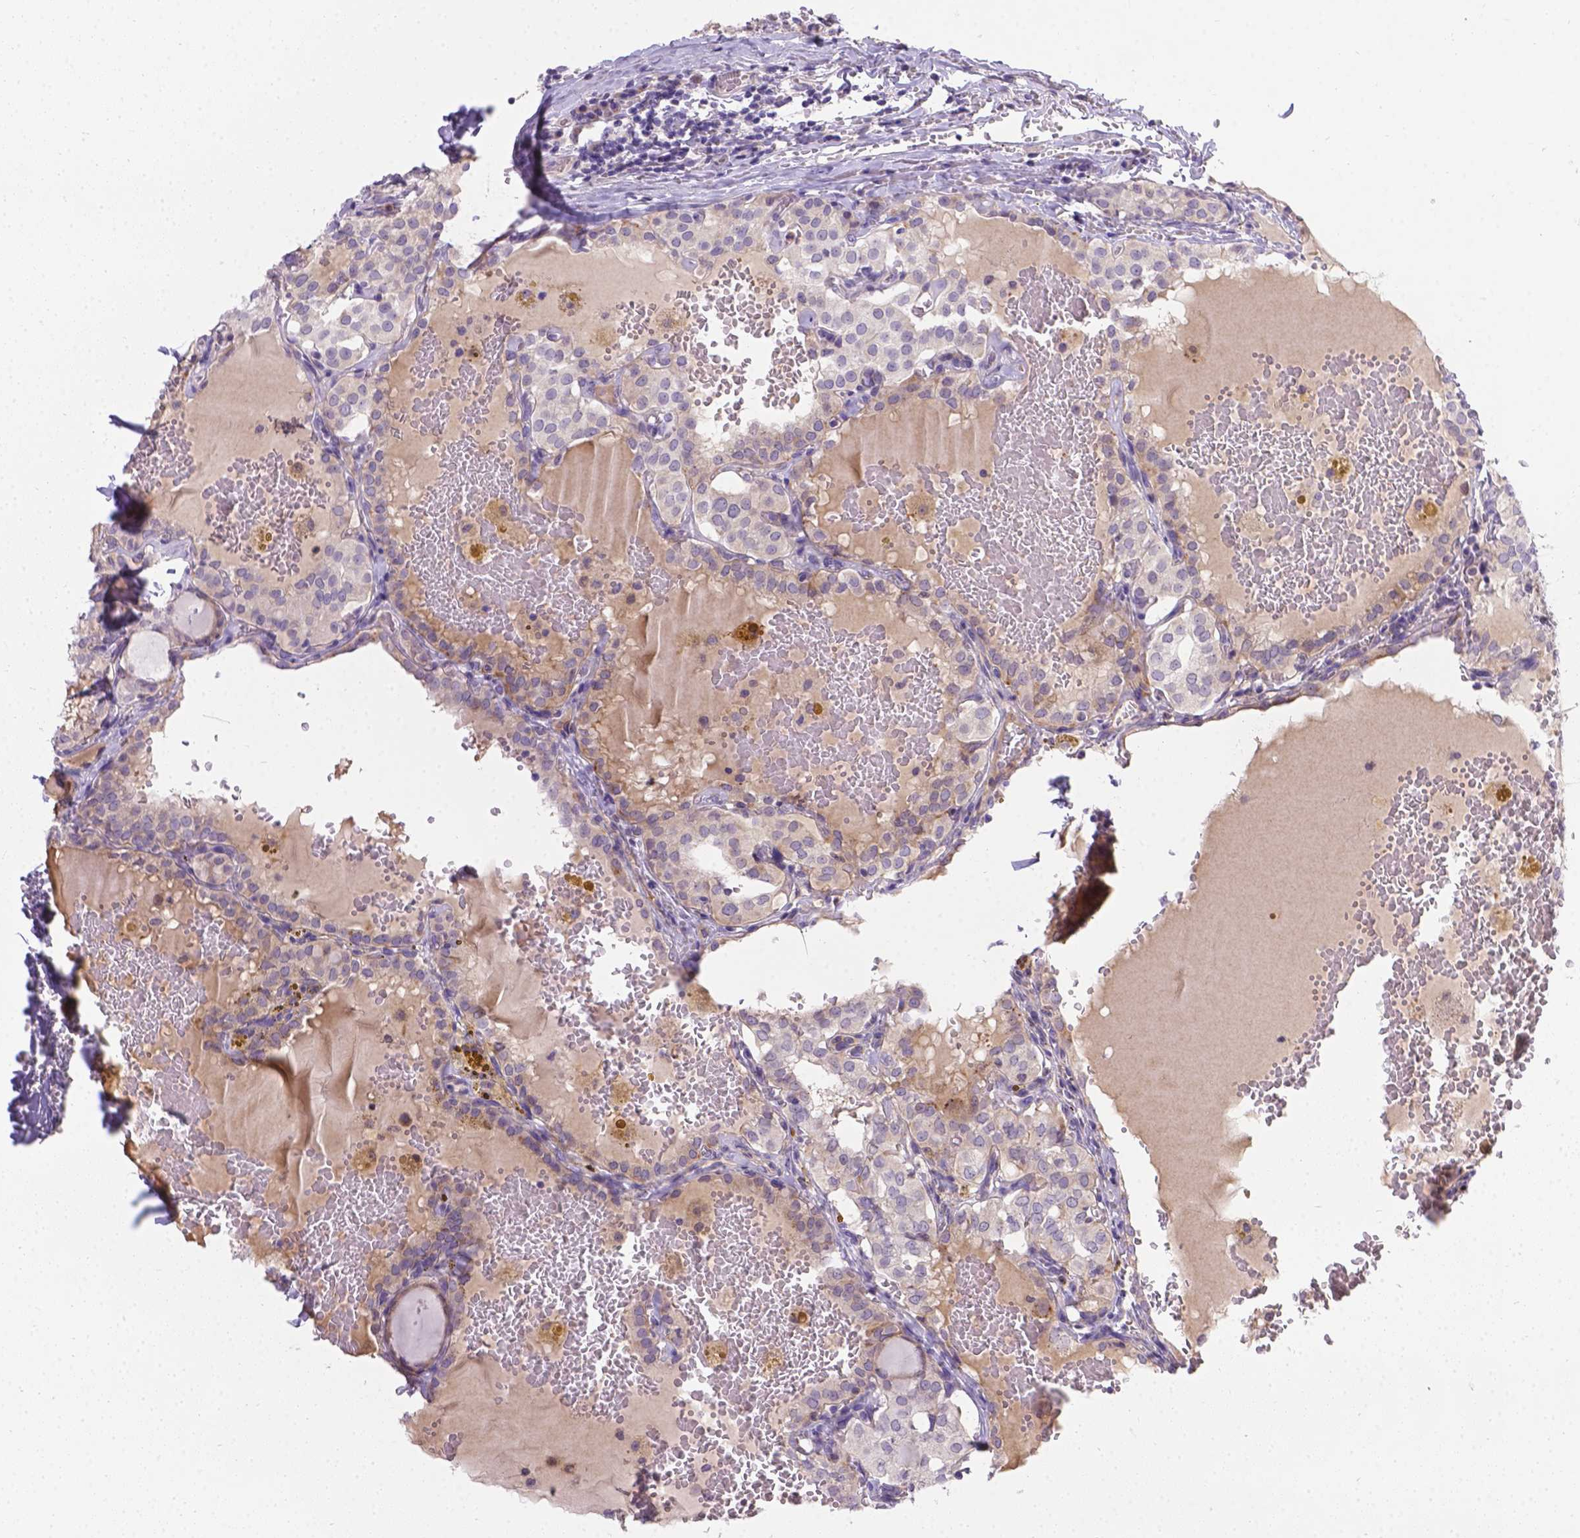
{"staining": {"intensity": "negative", "quantity": "none", "location": "none"}, "tissue": "thyroid cancer", "cell_type": "Tumor cells", "image_type": "cancer", "snomed": [{"axis": "morphology", "description": "Papillary adenocarcinoma, NOS"}, {"axis": "topography", "description": "Thyroid gland"}], "caption": "Immunohistochemical staining of thyroid papillary adenocarcinoma shows no significant positivity in tumor cells.", "gene": "TM4SF18", "patient": {"sex": "male", "age": 20}}